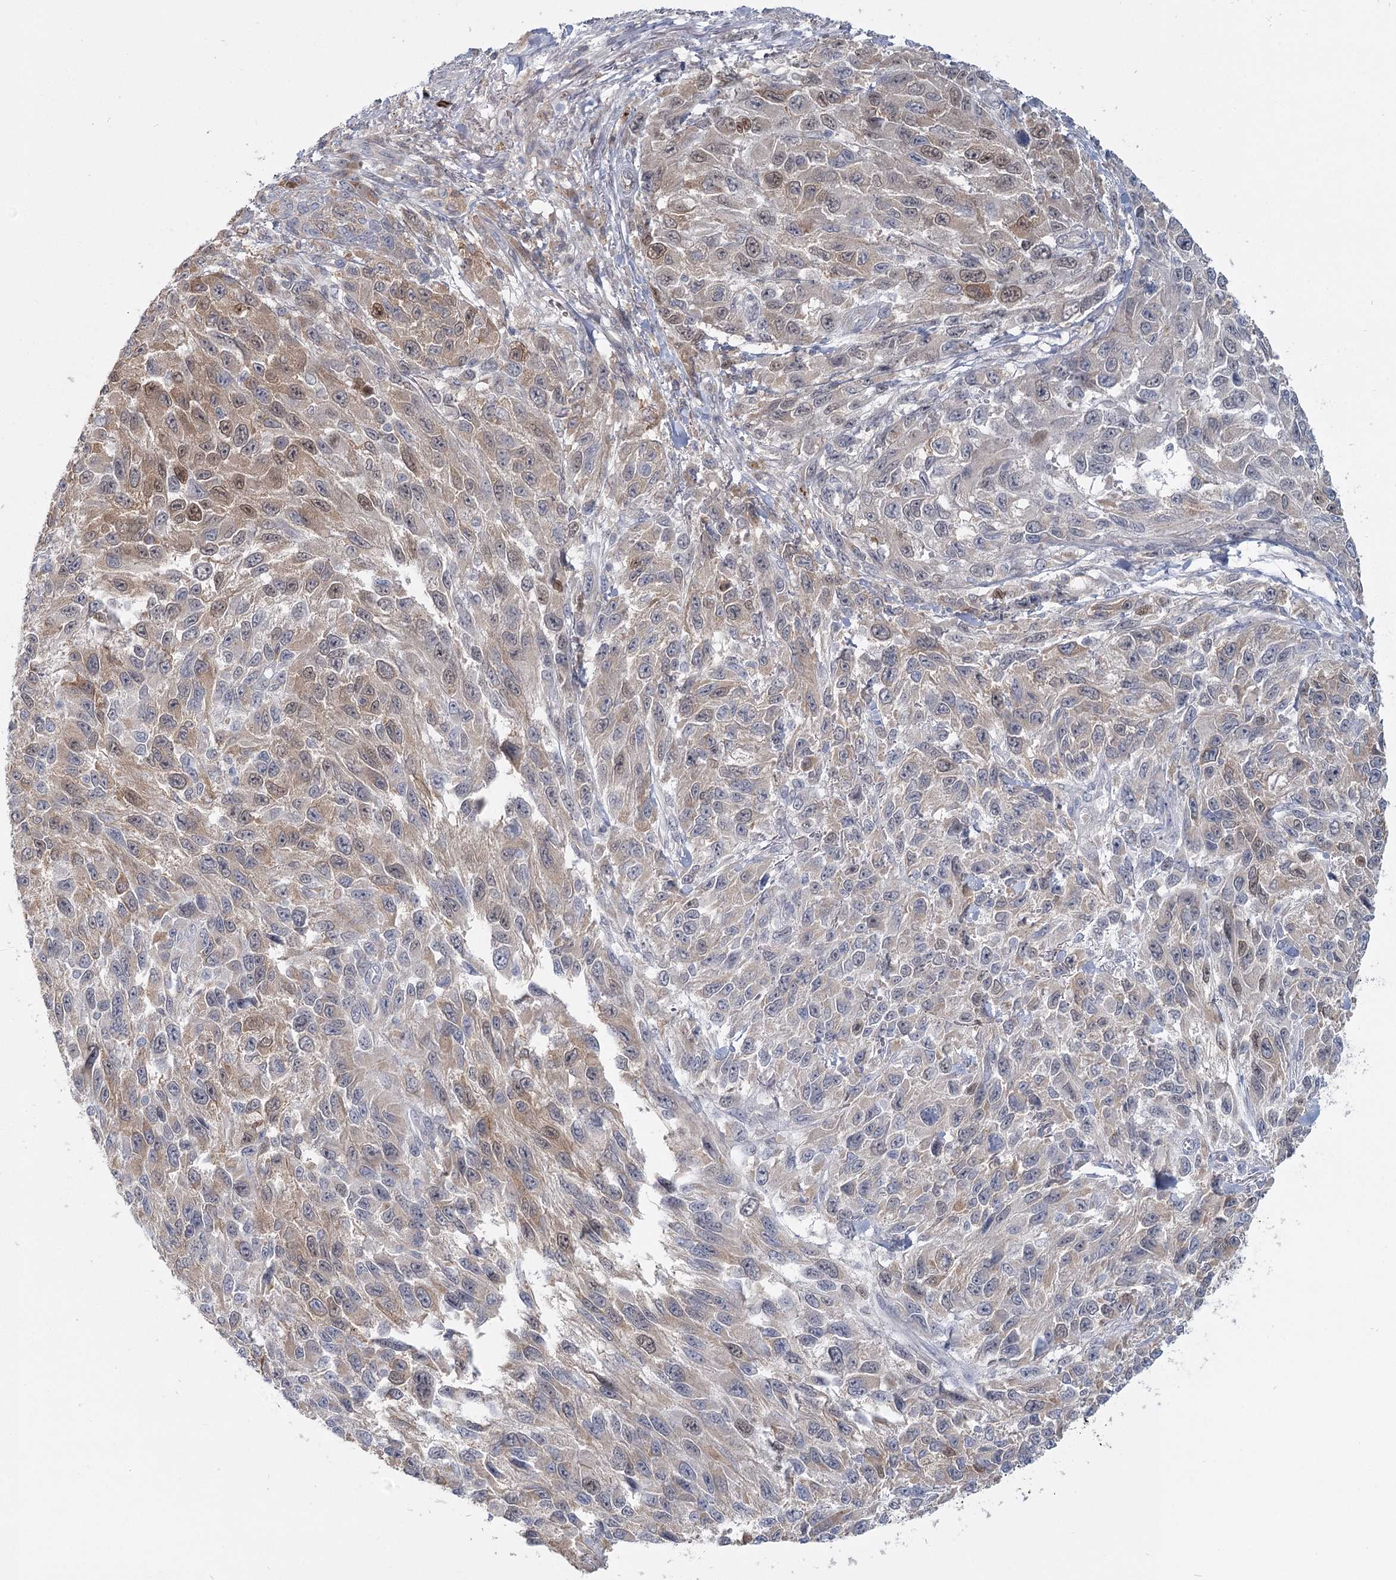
{"staining": {"intensity": "moderate", "quantity": "<25%", "location": "cytoplasmic/membranous,nuclear"}, "tissue": "melanoma", "cell_type": "Tumor cells", "image_type": "cancer", "snomed": [{"axis": "morphology", "description": "Malignant melanoma, NOS"}, {"axis": "topography", "description": "Skin"}], "caption": "Melanoma stained with immunohistochemistry (IHC) reveals moderate cytoplasmic/membranous and nuclear positivity in about <25% of tumor cells.", "gene": "USP11", "patient": {"sex": "female", "age": 96}}